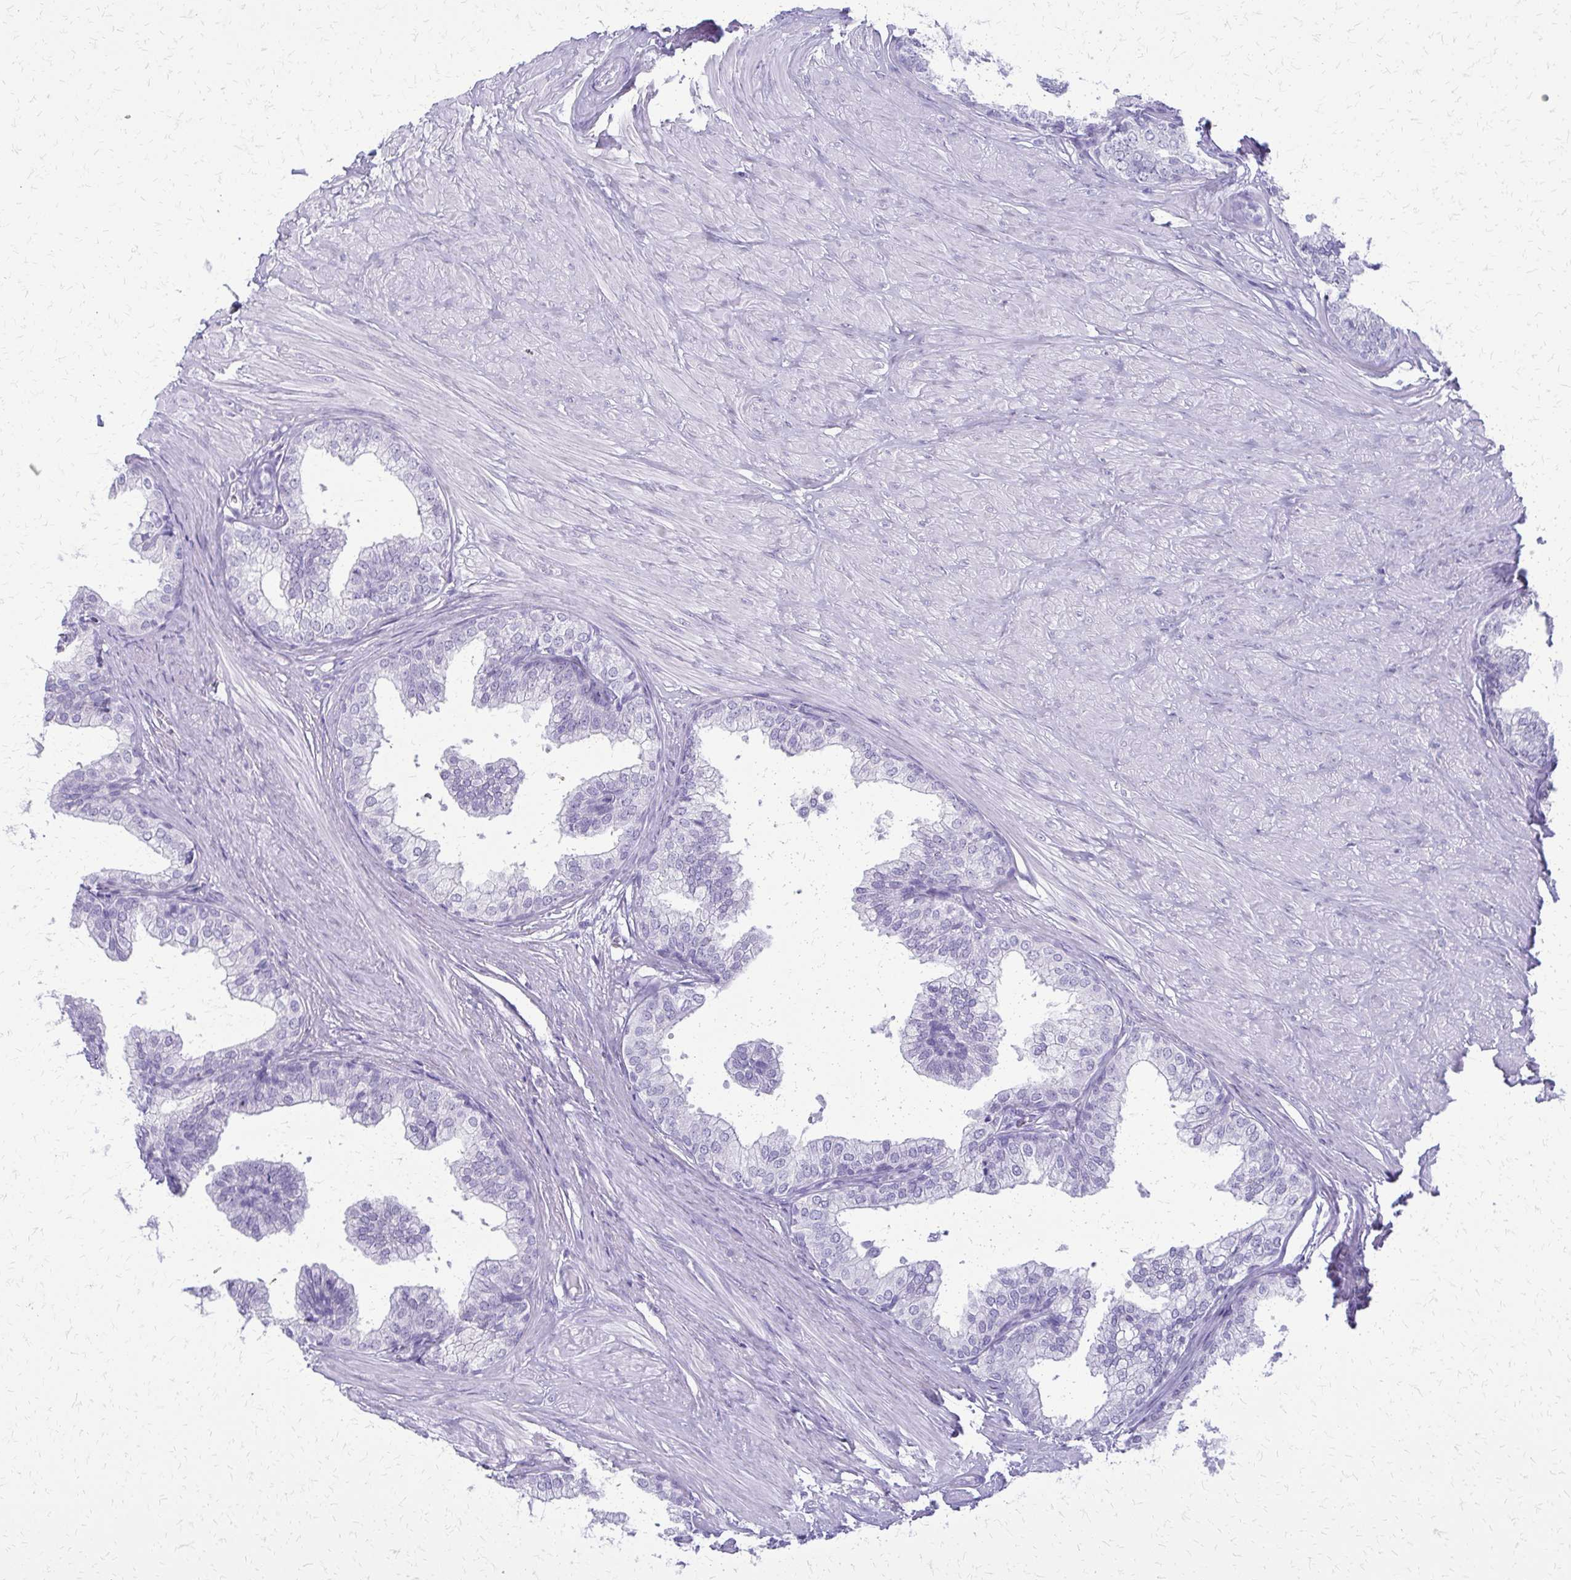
{"staining": {"intensity": "negative", "quantity": "none", "location": "none"}, "tissue": "prostate", "cell_type": "Glandular cells", "image_type": "normal", "snomed": [{"axis": "morphology", "description": "Normal tissue, NOS"}, {"axis": "topography", "description": "Prostate"}, {"axis": "topography", "description": "Peripheral nerve tissue"}], "caption": "DAB (3,3'-diaminobenzidine) immunohistochemical staining of unremarkable prostate shows no significant staining in glandular cells. Nuclei are stained in blue.", "gene": "FAM162B", "patient": {"sex": "male", "age": 55}}